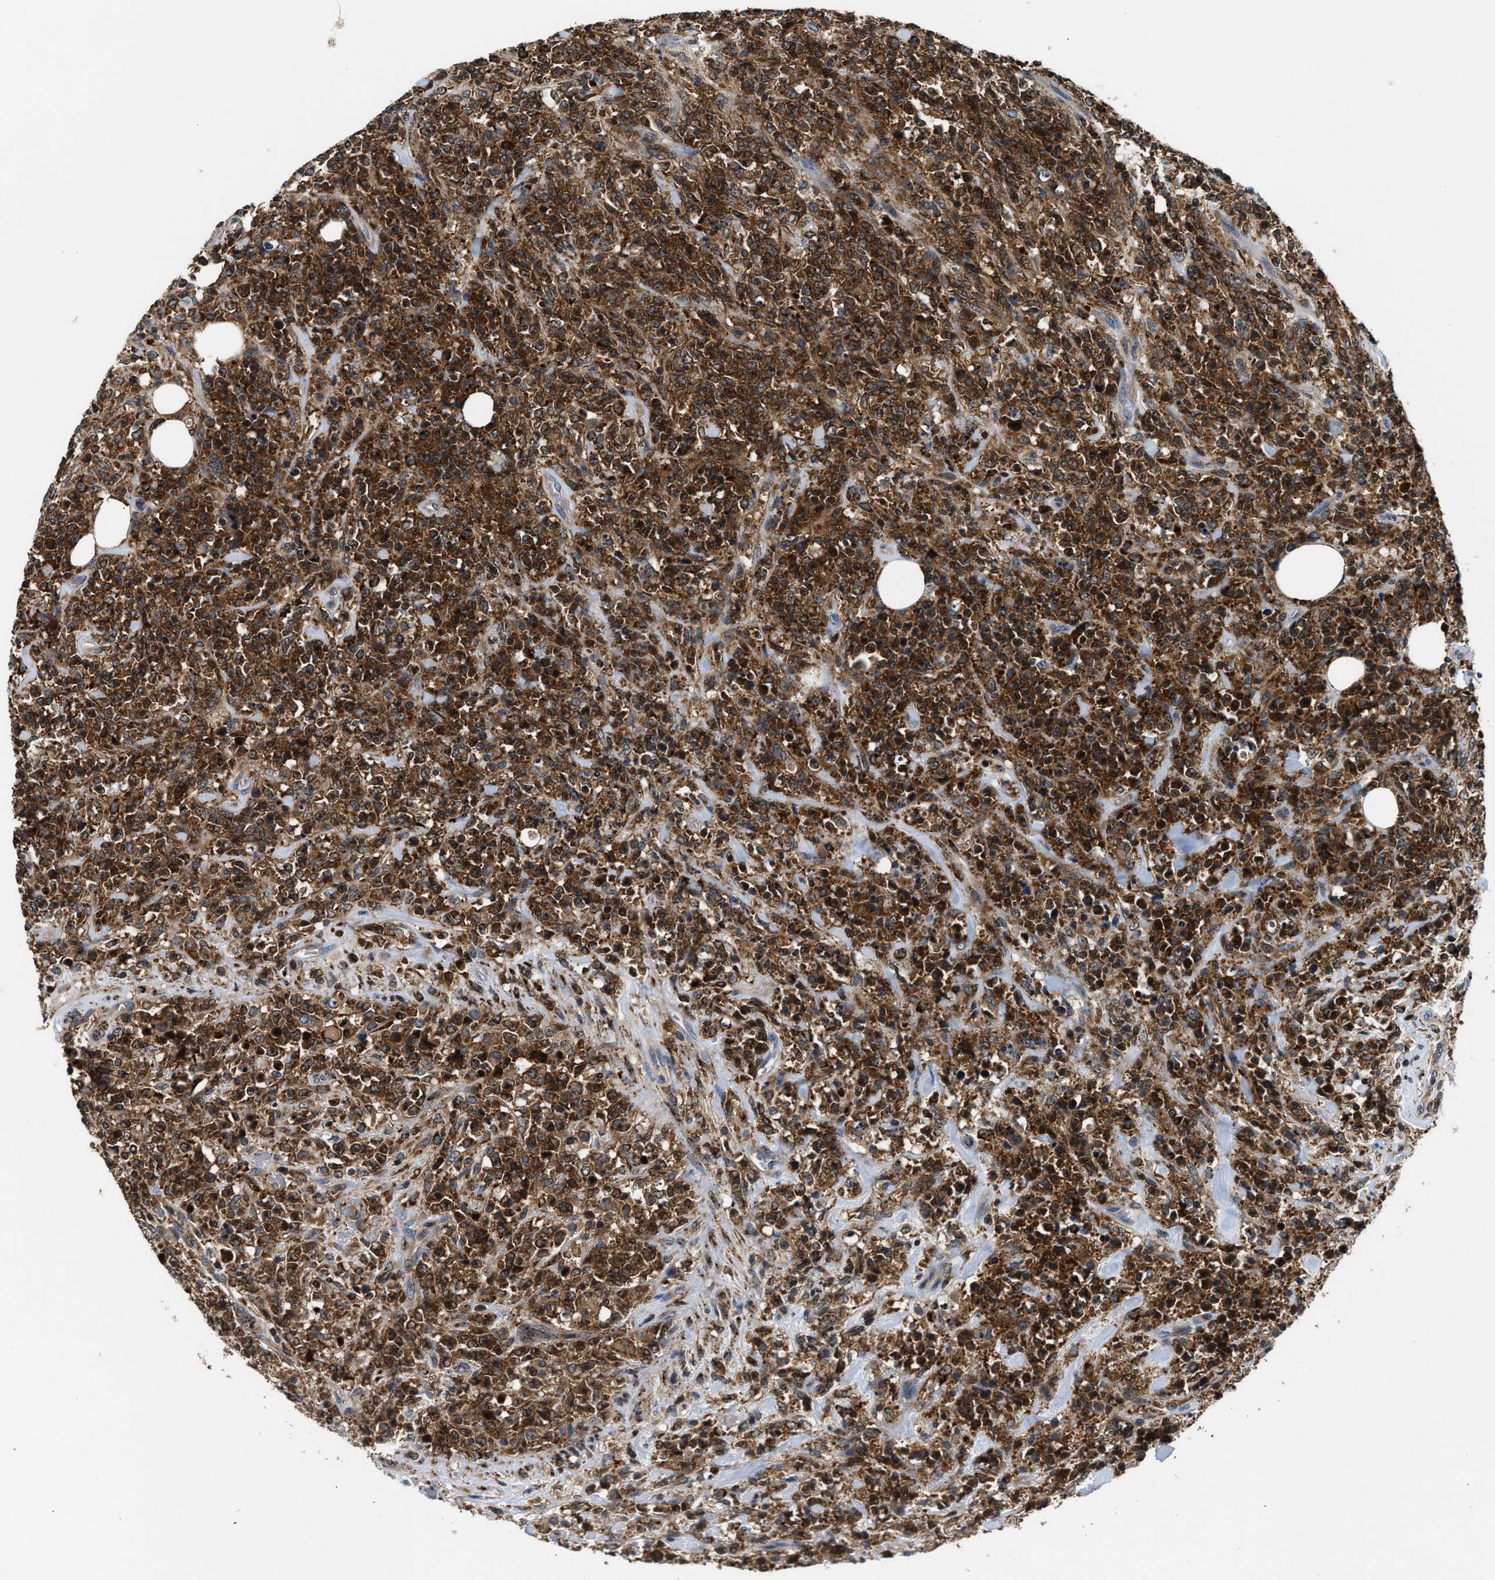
{"staining": {"intensity": "strong", "quantity": ">75%", "location": "cytoplasmic/membranous,nuclear"}, "tissue": "lymphoma", "cell_type": "Tumor cells", "image_type": "cancer", "snomed": [{"axis": "morphology", "description": "Malignant lymphoma, non-Hodgkin's type, High grade"}, {"axis": "topography", "description": "Soft tissue"}], "caption": "Immunohistochemistry photomicrograph of neoplastic tissue: lymphoma stained using immunohistochemistry (IHC) exhibits high levels of strong protein expression localized specifically in the cytoplasmic/membranous and nuclear of tumor cells, appearing as a cytoplasmic/membranous and nuclear brown color.", "gene": "CCM2", "patient": {"sex": "male", "age": 18}}